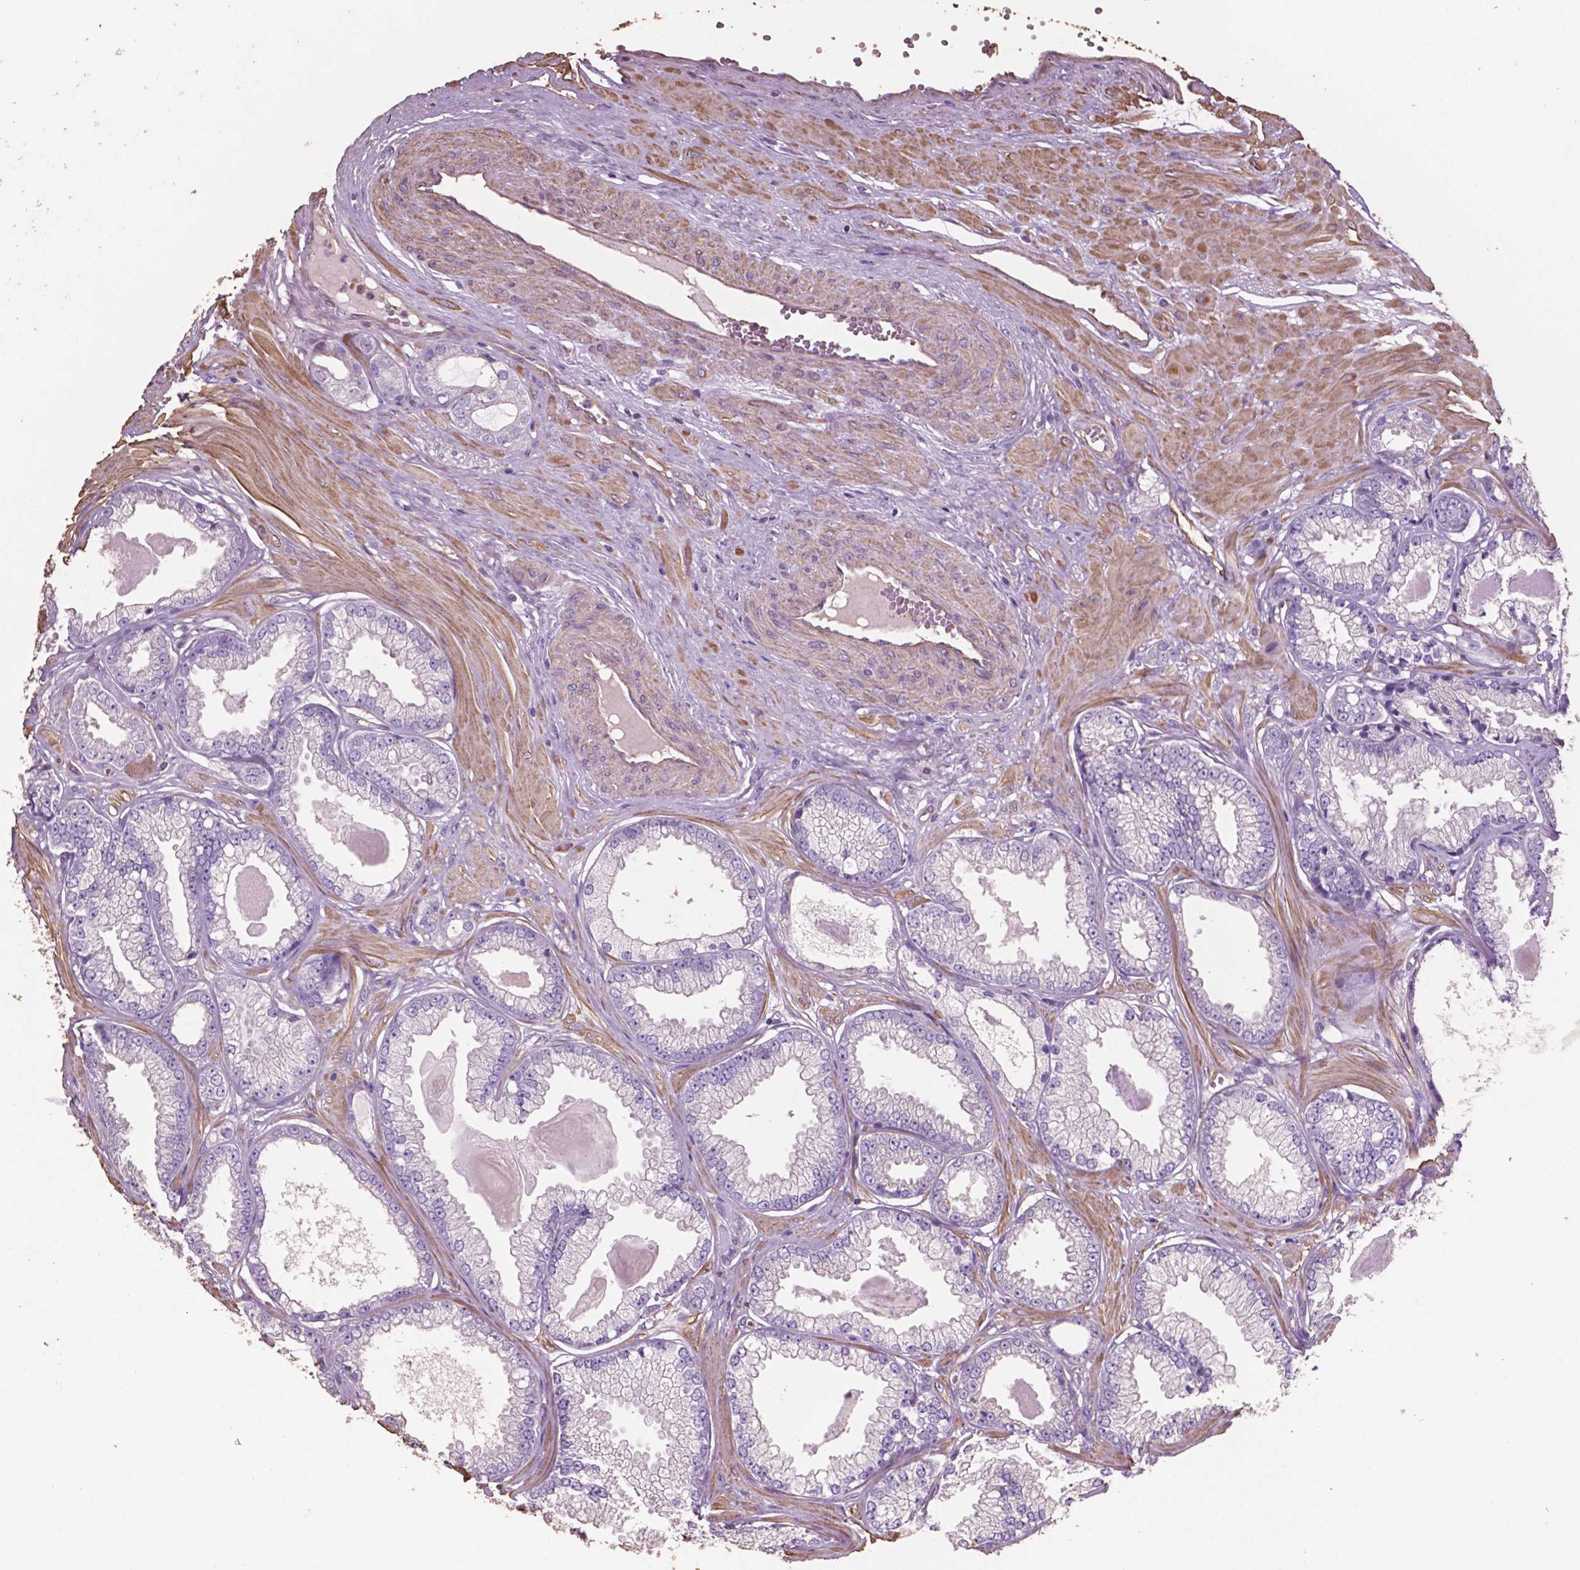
{"staining": {"intensity": "negative", "quantity": "none", "location": "none"}, "tissue": "prostate cancer", "cell_type": "Tumor cells", "image_type": "cancer", "snomed": [{"axis": "morphology", "description": "Adenocarcinoma, Low grade"}, {"axis": "topography", "description": "Prostate"}], "caption": "DAB immunohistochemical staining of human prostate cancer (low-grade adenocarcinoma) shows no significant expression in tumor cells.", "gene": "COMMD4", "patient": {"sex": "male", "age": 64}}